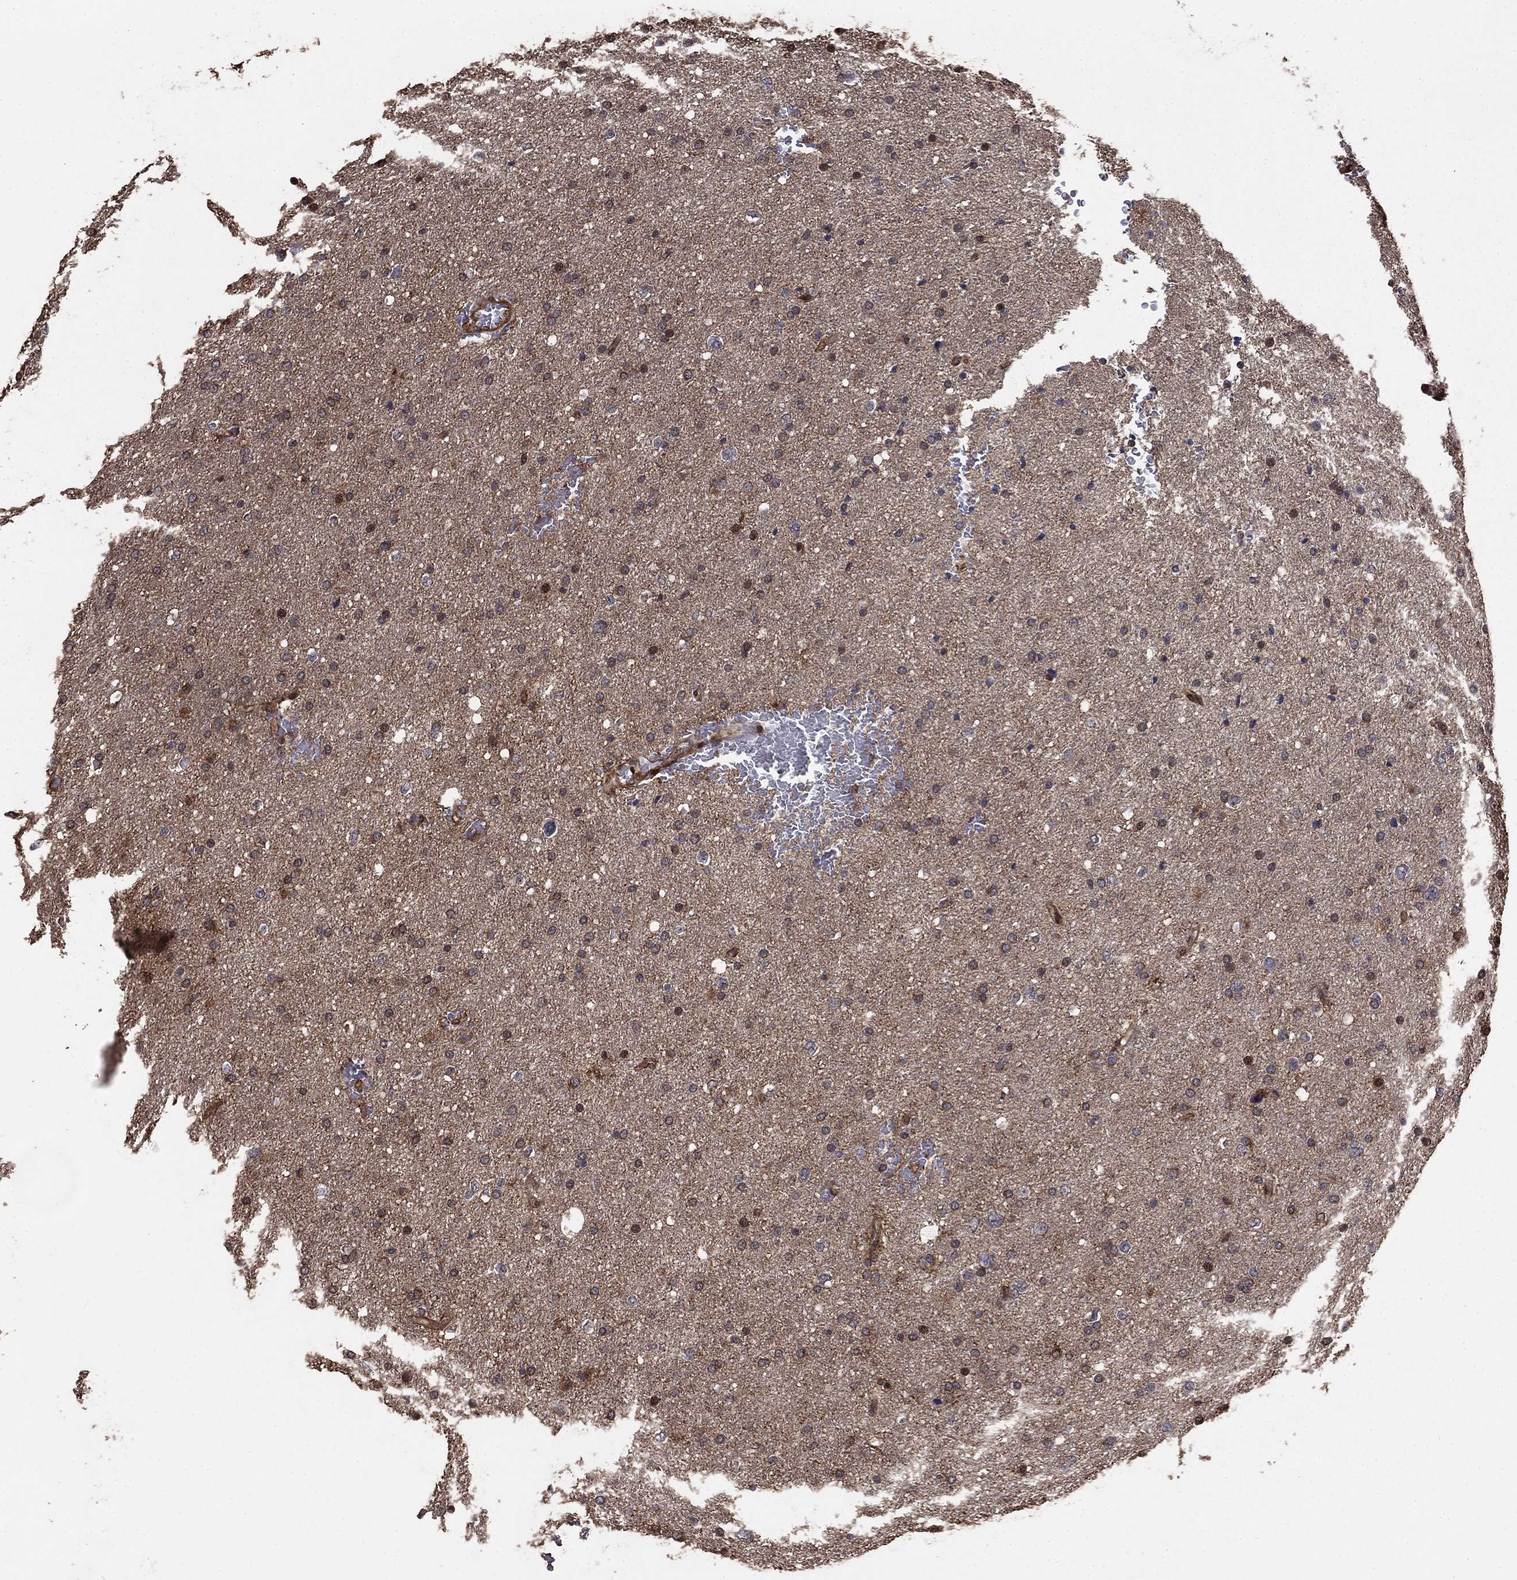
{"staining": {"intensity": "negative", "quantity": "none", "location": "none"}, "tissue": "glioma", "cell_type": "Tumor cells", "image_type": "cancer", "snomed": [{"axis": "morphology", "description": "Glioma, malignant, Low grade"}, {"axis": "topography", "description": "Brain"}], "caption": "Image shows no significant protein expression in tumor cells of low-grade glioma (malignant).", "gene": "GYG1", "patient": {"sex": "female", "age": 37}}